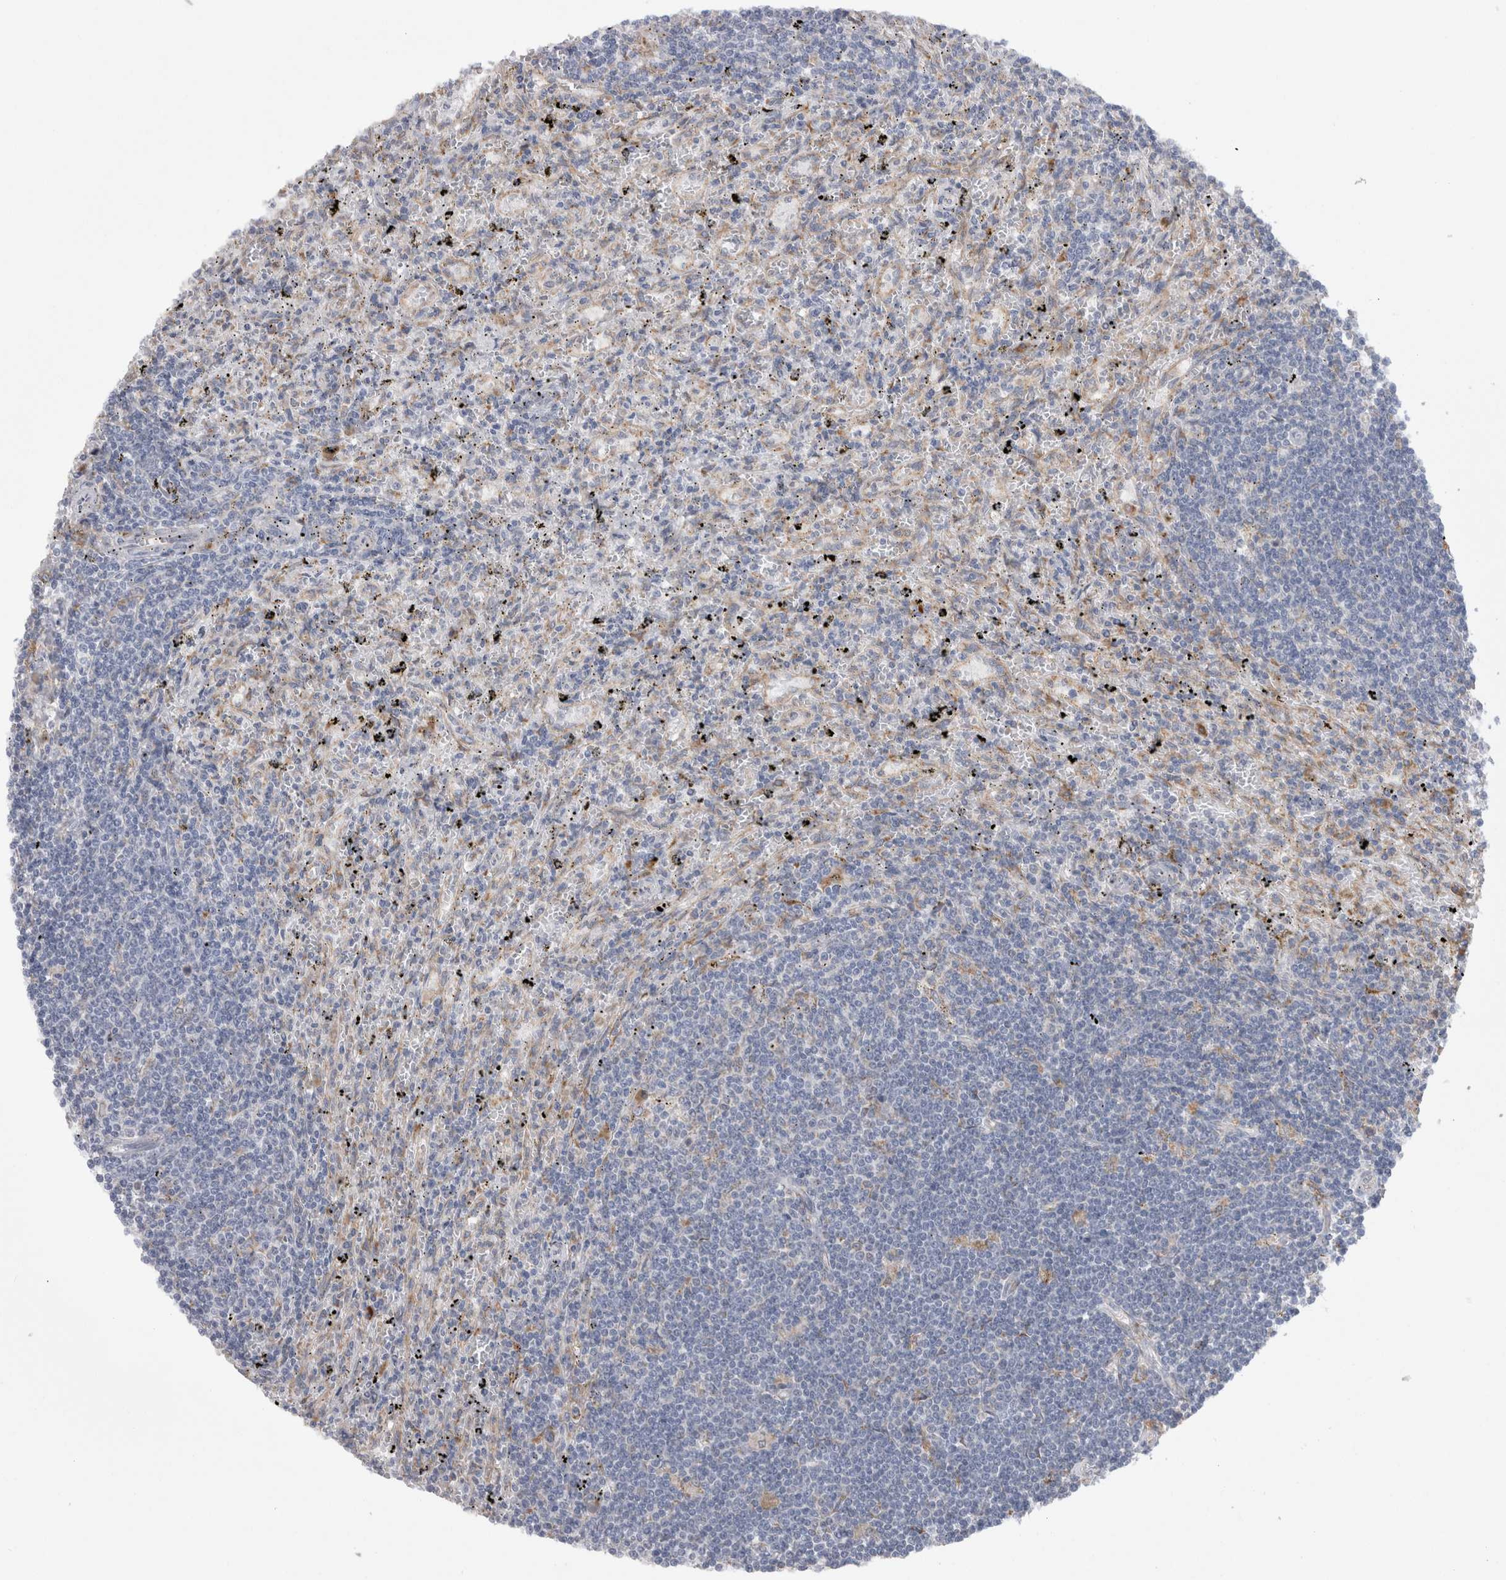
{"staining": {"intensity": "negative", "quantity": "none", "location": "none"}, "tissue": "lymphoma", "cell_type": "Tumor cells", "image_type": "cancer", "snomed": [{"axis": "morphology", "description": "Malignant lymphoma, non-Hodgkin's type, Low grade"}, {"axis": "topography", "description": "Spleen"}], "caption": "The photomicrograph exhibits no significant staining in tumor cells of malignant lymphoma, non-Hodgkin's type (low-grade).", "gene": "ZNF341", "patient": {"sex": "male", "age": 76}}